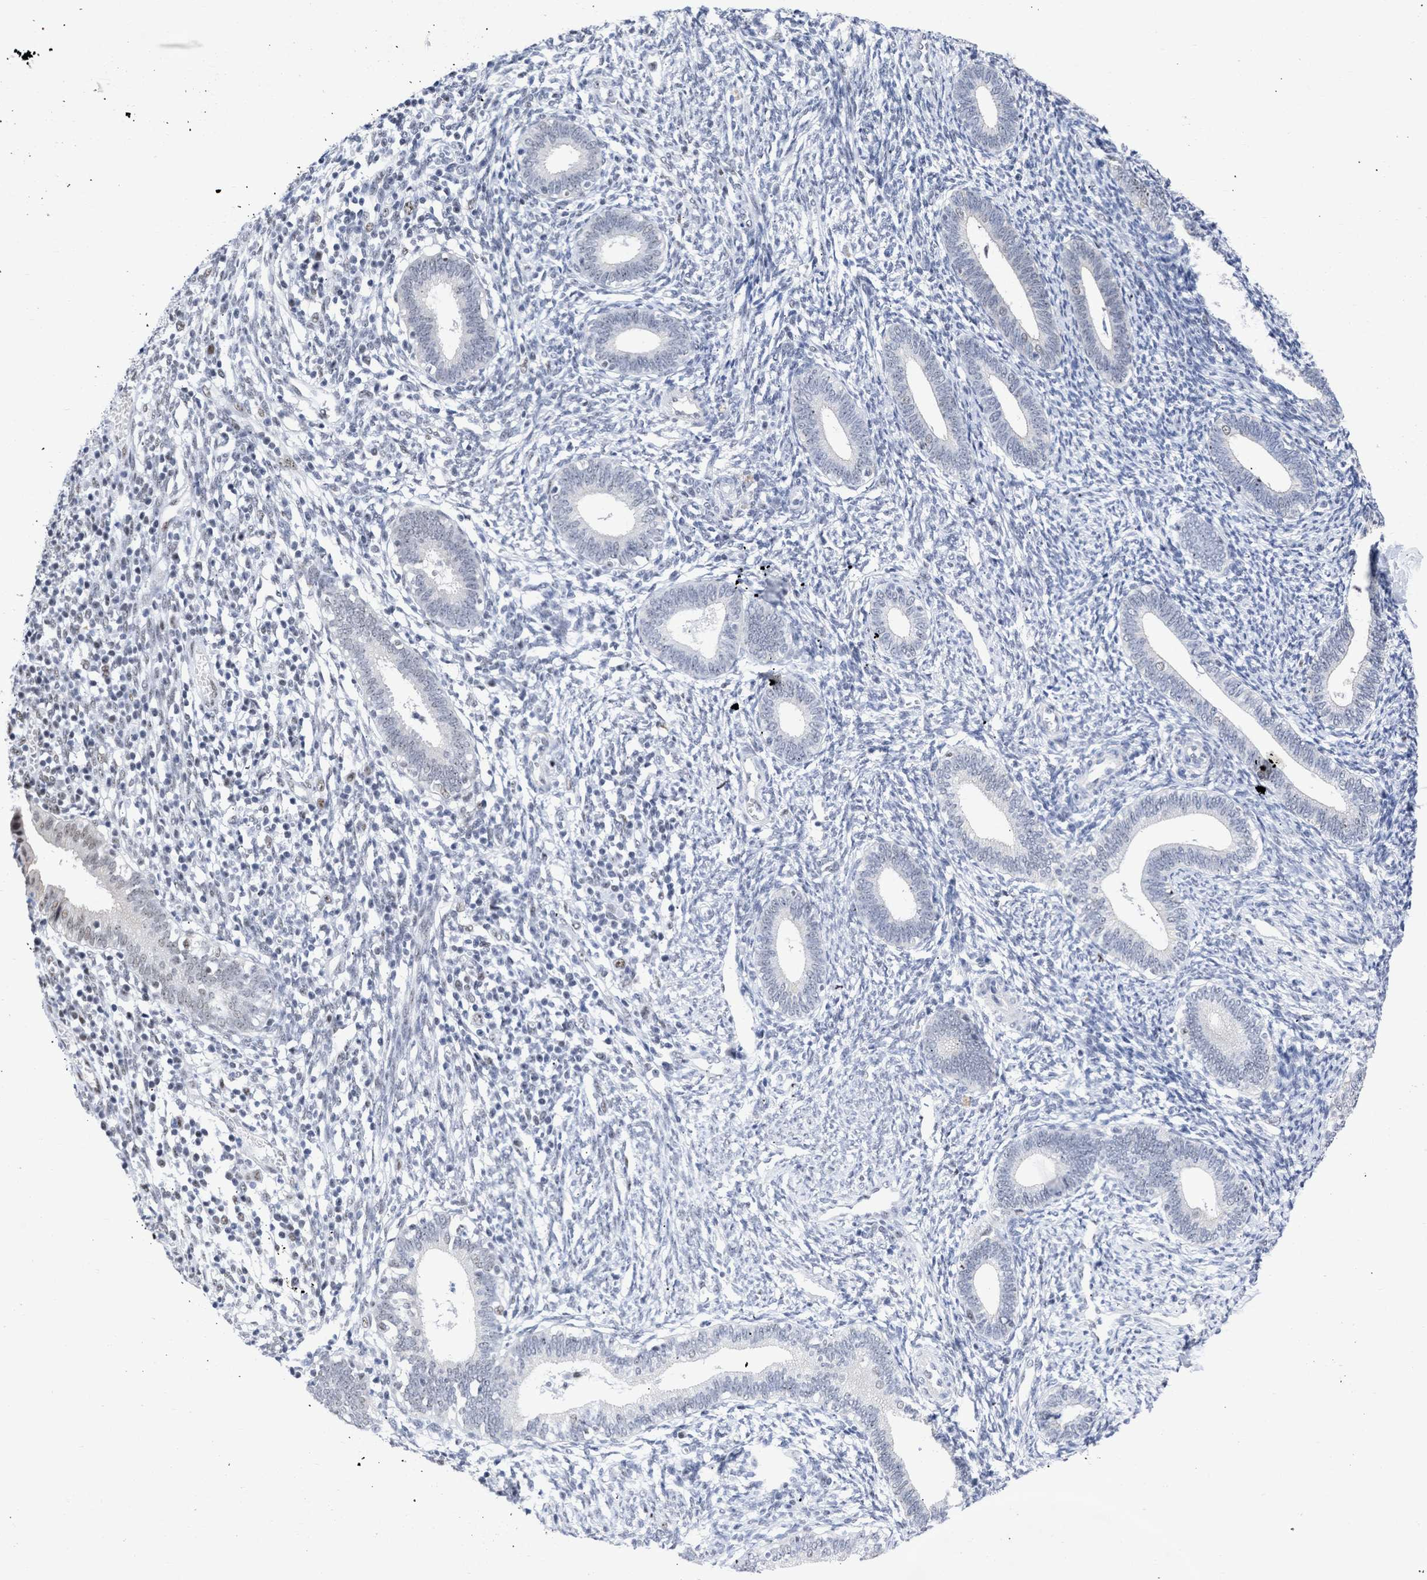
{"staining": {"intensity": "weak", "quantity": "<25%", "location": "nuclear"}, "tissue": "endometrium", "cell_type": "Cells in endometrial stroma", "image_type": "normal", "snomed": [{"axis": "morphology", "description": "Normal tissue, NOS"}, {"axis": "topography", "description": "Endometrium"}], "caption": "The image shows no significant positivity in cells in endometrial stroma of endometrium.", "gene": "DDX41", "patient": {"sex": "female", "age": 41}}